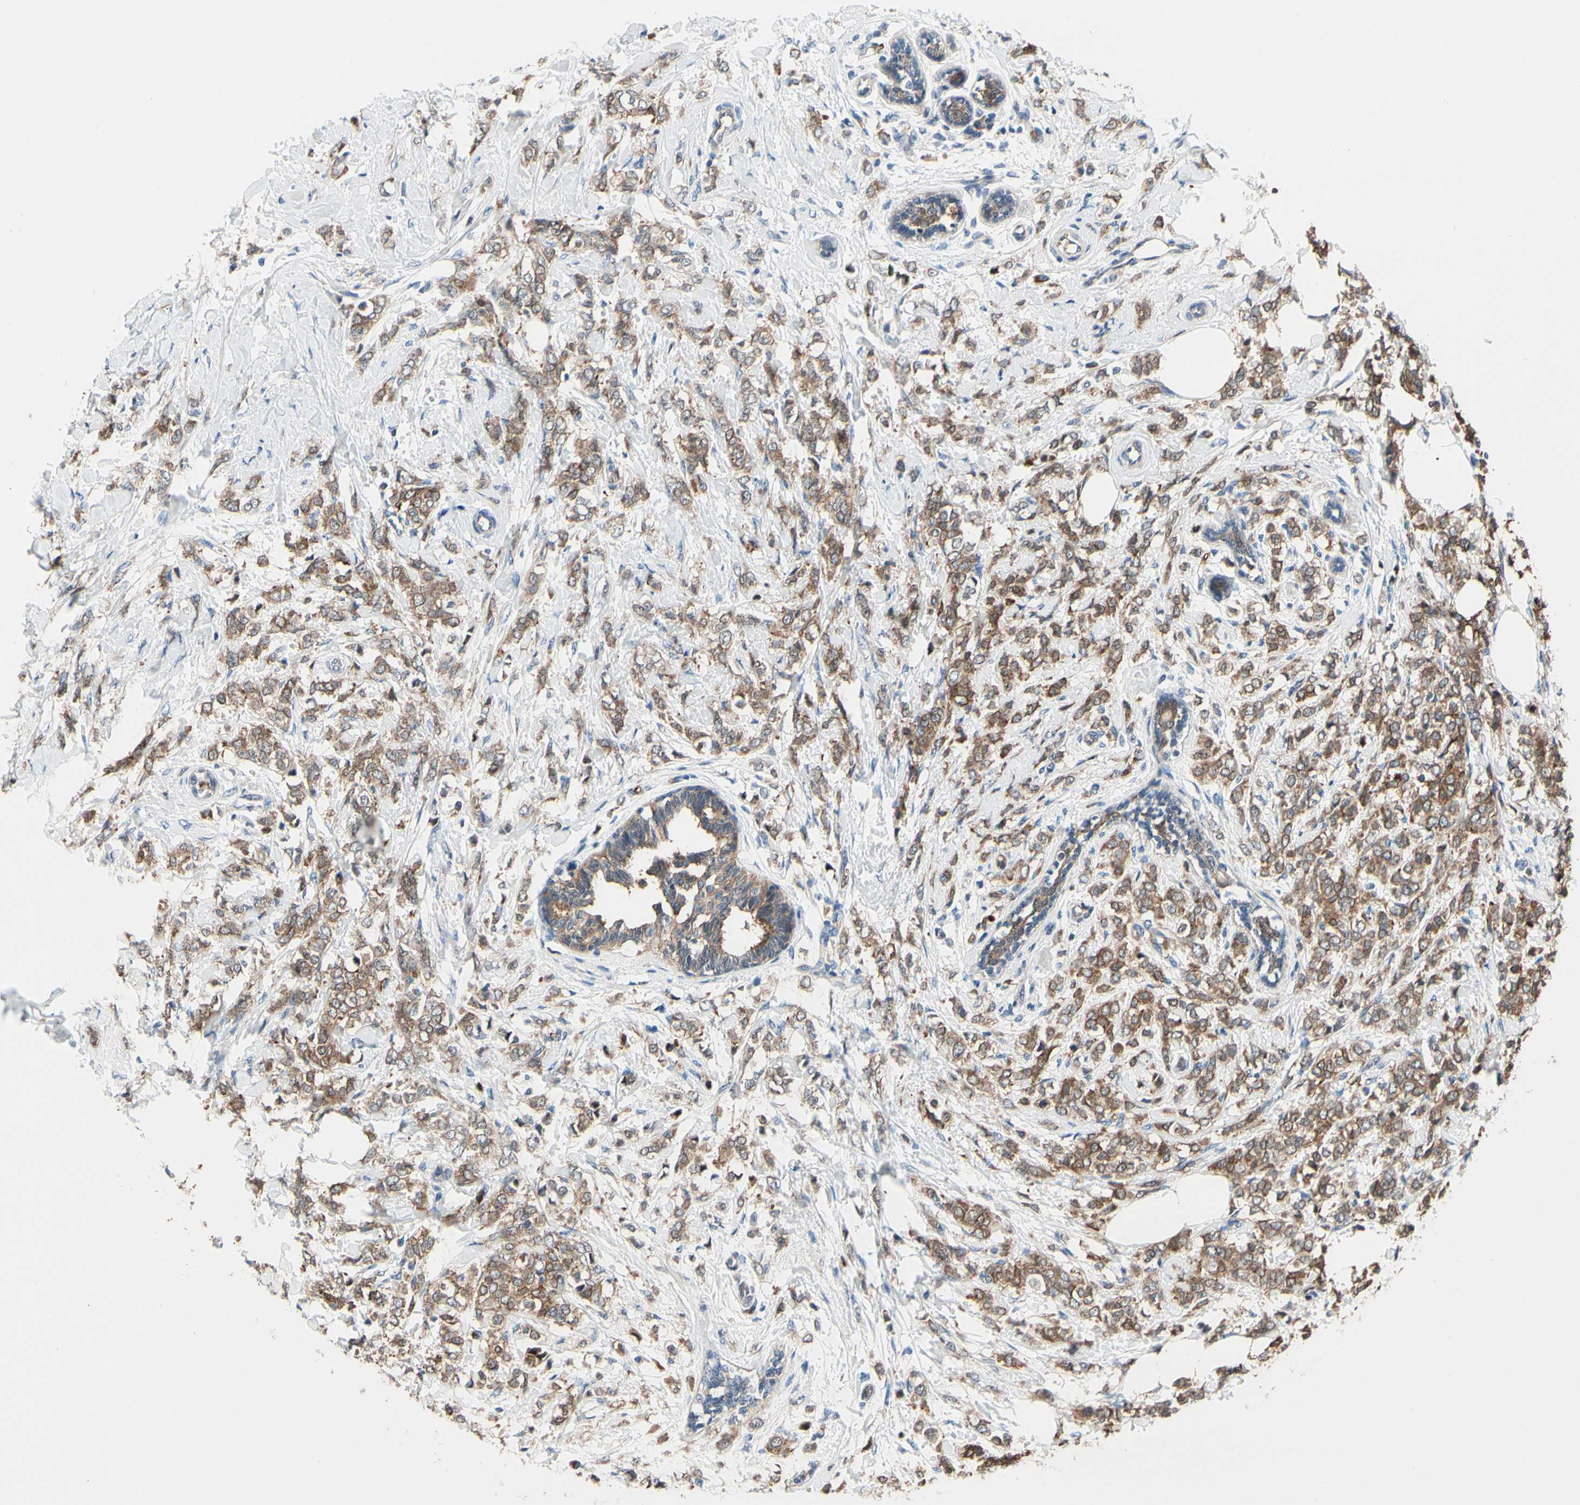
{"staining": {"intensity": "moderate", "quantity": ">75%", "location": "cytoplasmic/membranous"}, "tissue": "breast cancer", "cell_type": "Tumor cells", "image_type": "cancer", "snomed": [{"axis": "morphology", "description": "Lobular carcinoma, in situ"}, {"axis": "morphology", "description": "Lobular carcinoma"}, {"axis": "topography", "description": "Breast"}], "caption": "An image of breast cancer stained for a protein exhibits moderate cytoplasmic/membranous brown staining in tumor cells.", "gene": "PRDX2", "patient": {"sex": "female", "age": 41}}